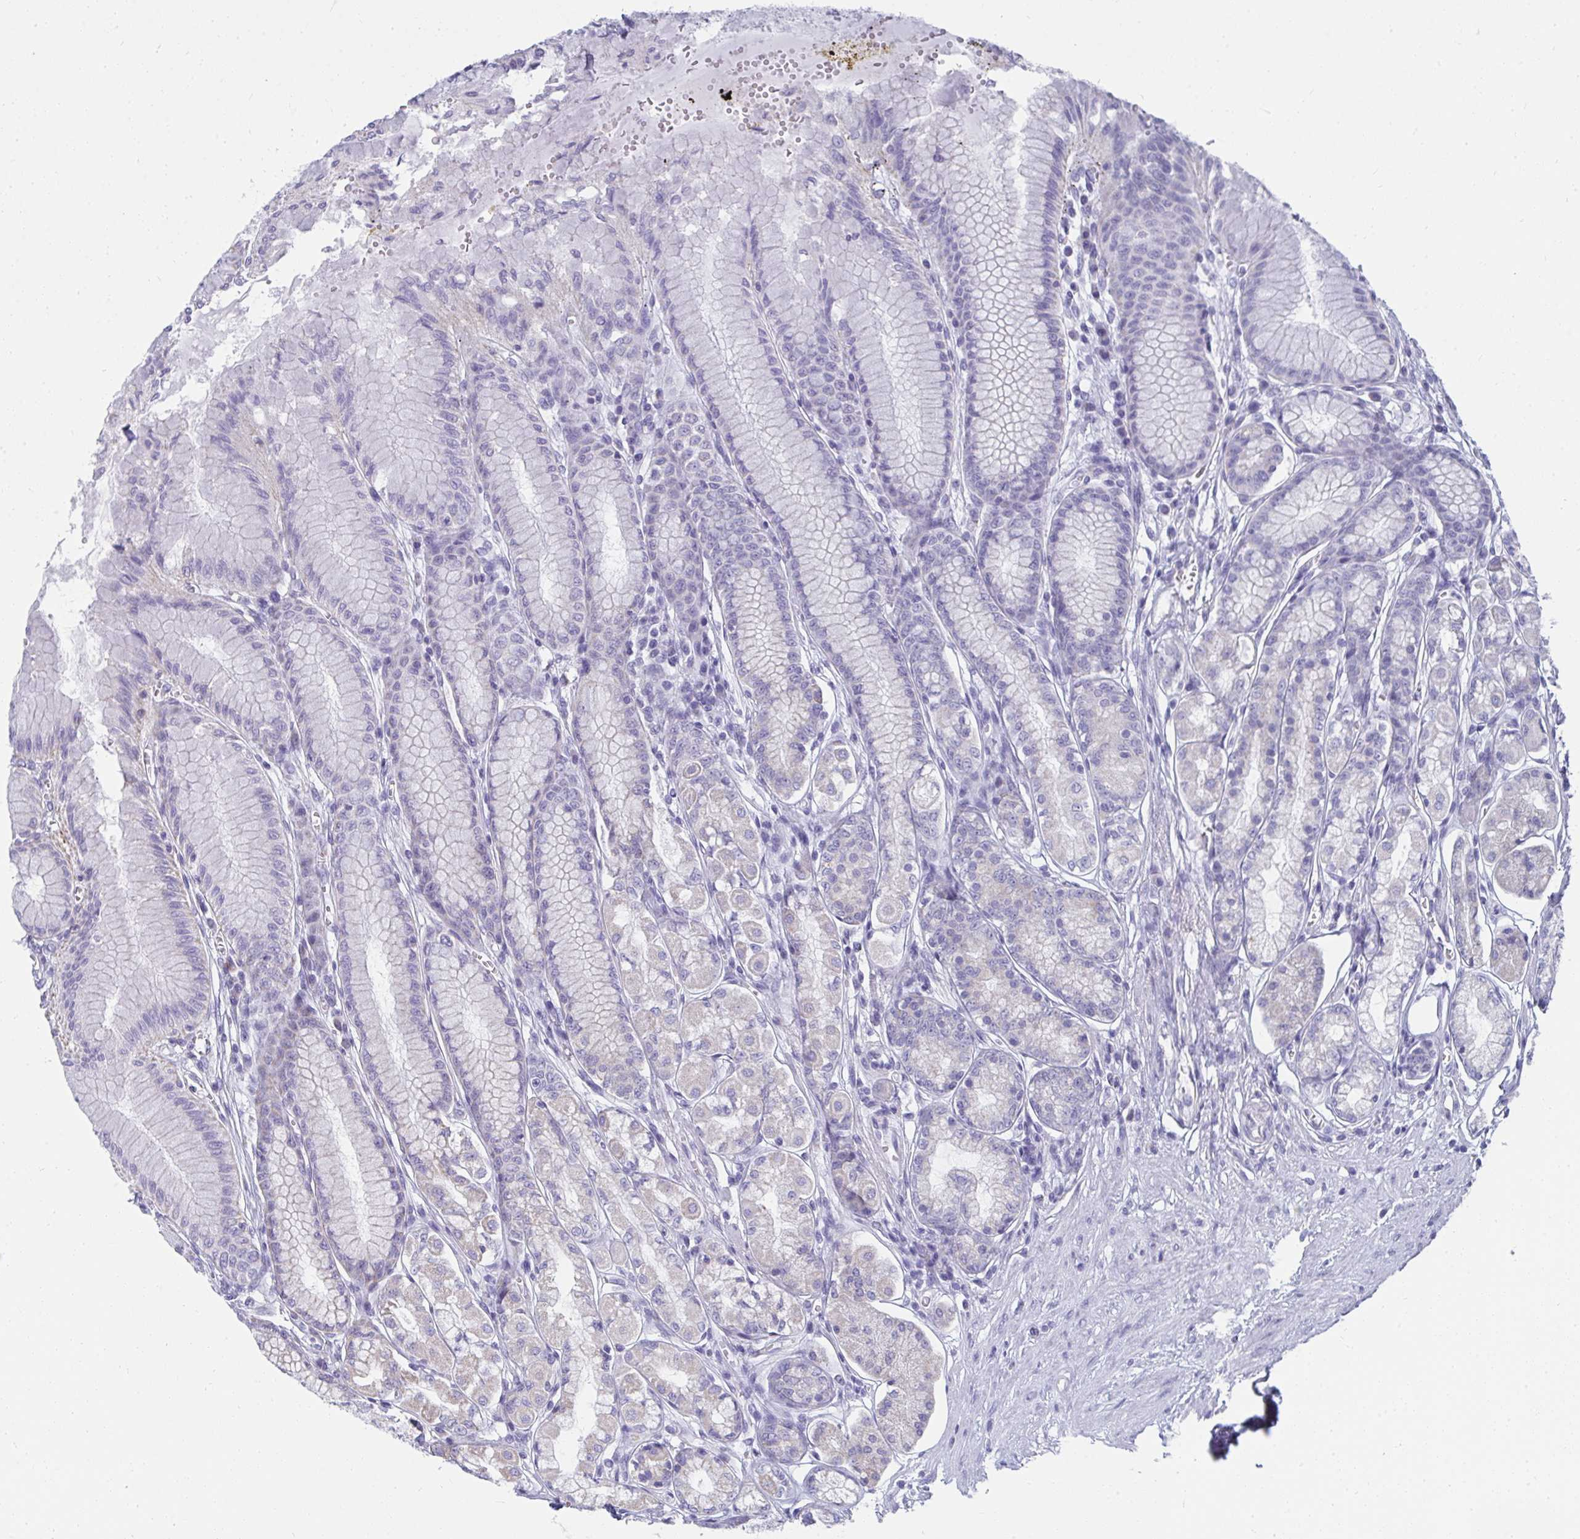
{"staining": {"intensity": "weak", "quantity": "<25%", "location": "cytoplasmic/membranous"}, "tissue": "stomach", "cell_type": "Glandular cells", "image_type": "normal", "snomed": [{"axis": "morphology", "description": "Normal tissue, NOS"}, {"axis": "topography", "description": "Stomach"}, {"axis": "topography", "description": "Stomach, lower"}], "caption": "A photomicrograph of human stomach is negative for staining in glandular cells. (Immunohistochemistry, brightfield microscopy, high magnification).", "gene": "SLC6A1", "patient": {"sex": "male", "age": 76}}